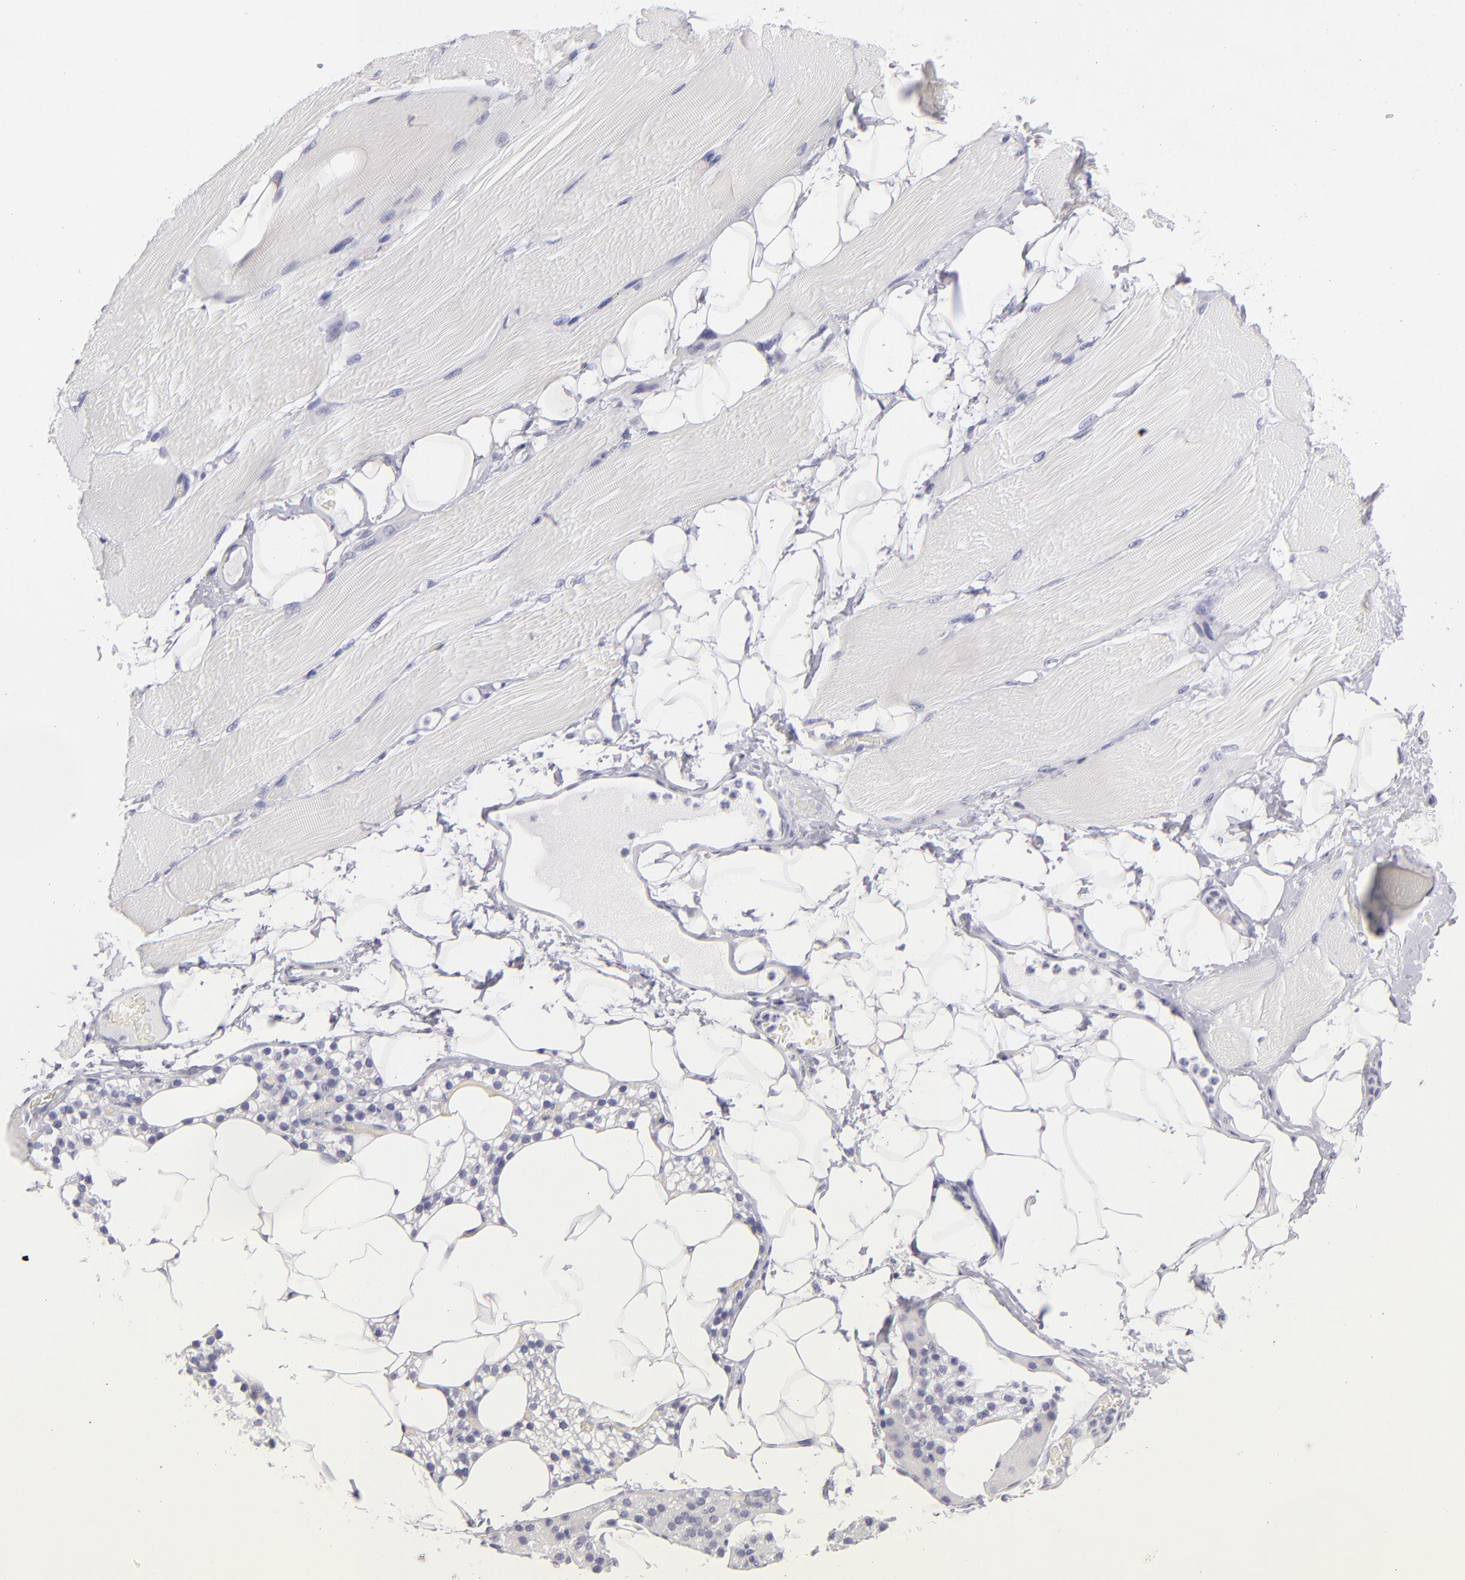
{"staining": {"intensity": "negative", "quantity": "none", "location": "none"}, "tissue": "skeletal muscle", "cell_type": "Myocytes", "image_type": "normal", "snomed": [{"axis": "morphology", "description": "Normal tissue, NOS"}, {"axis": "topography", "description": "Skeletal muscle"}, {"axis": "topography", "description": "Parathyroid gland"}], "caption": "Immunohistochemical staining of normal human skeletal muscle displays no significant positivity in myocytes. The staining is performed using DAB brown chromogen with nuclei counter-stained in using hematoxylin.", "gene": "VIL1", "patient": {"sex": "female", "age": 37}}